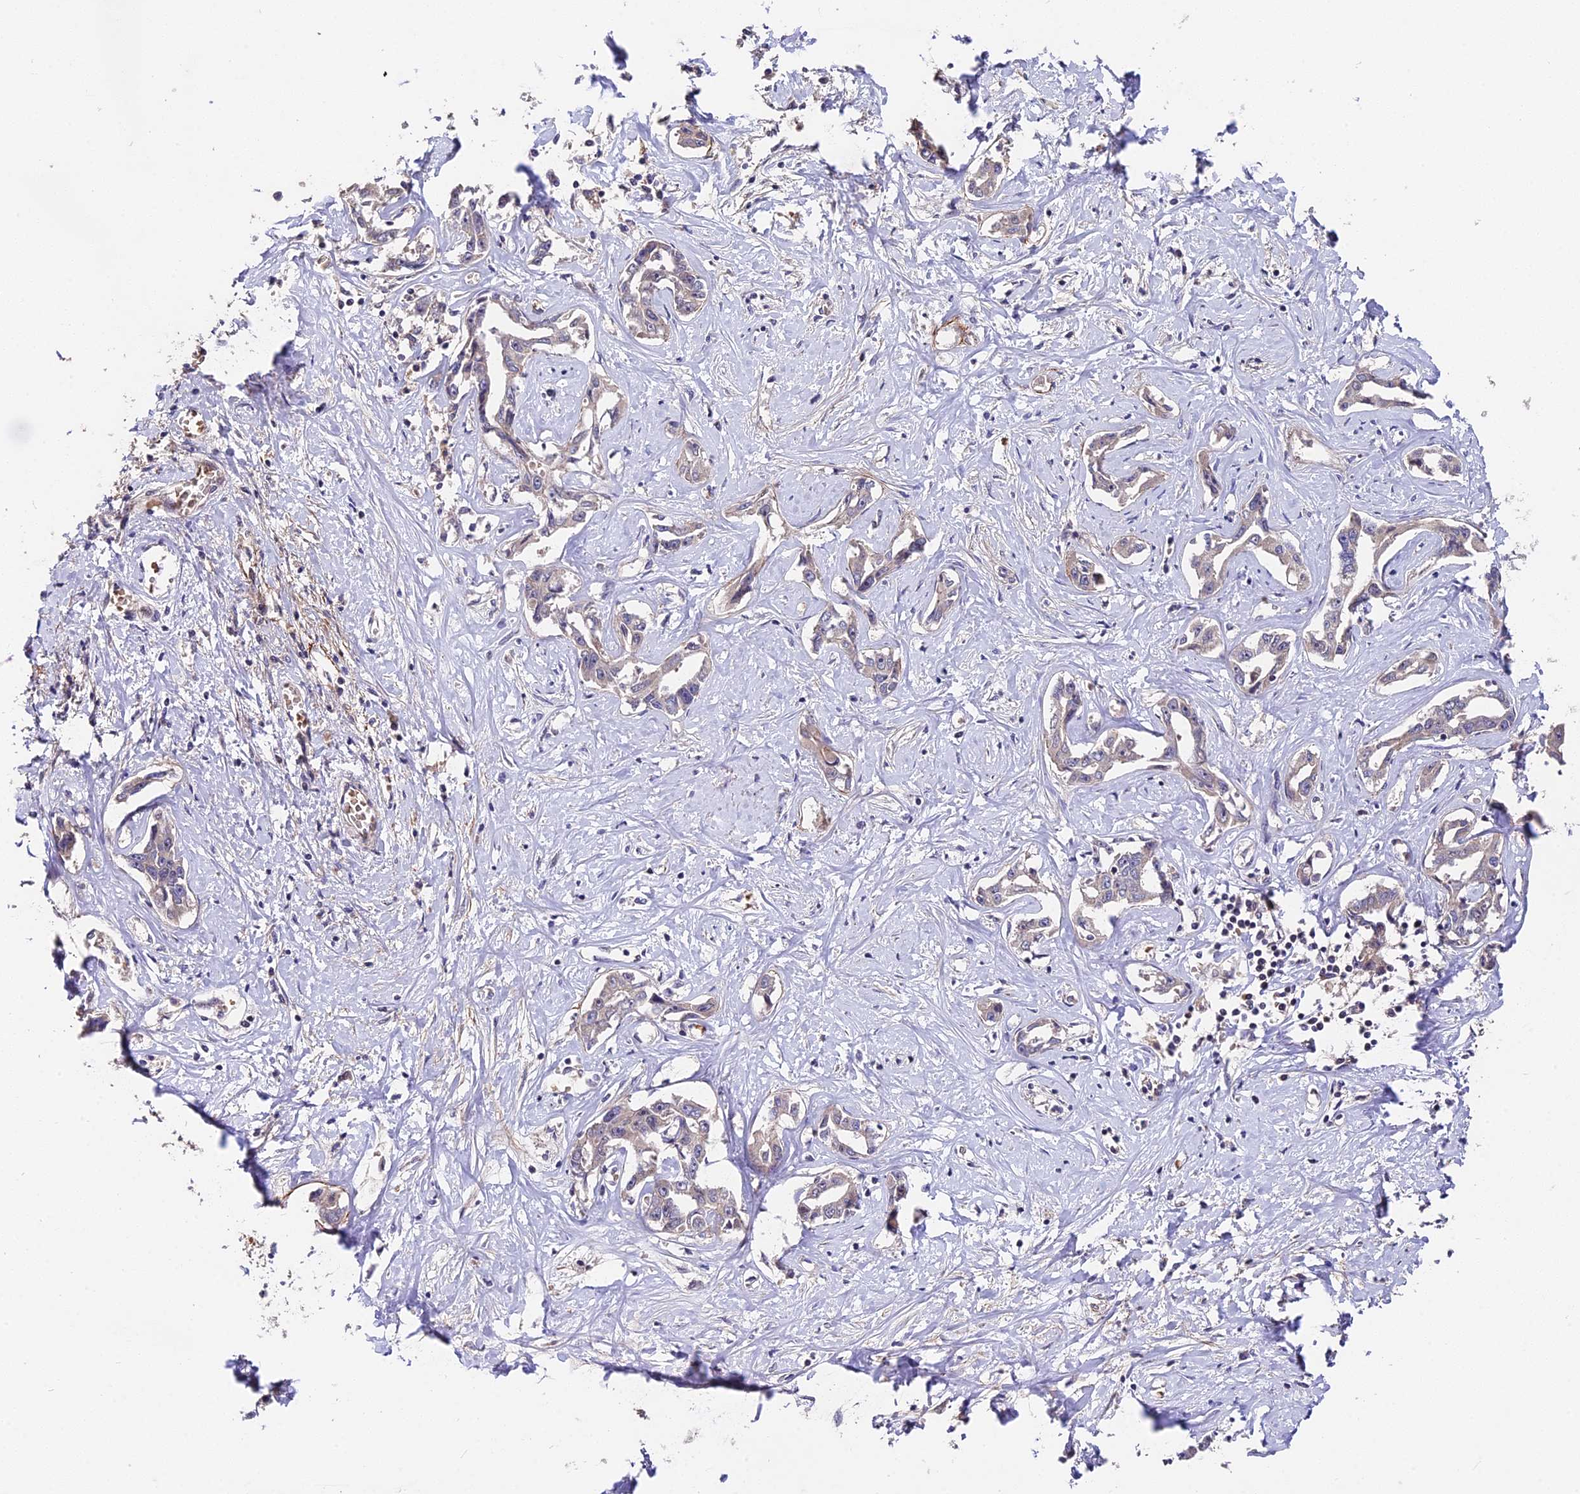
{"staining": {"intensity": "negative", "quantity": "none", "location": "none"}, "tissue": "liver cancer", "cell_type": "Tumor cells", "image_type": "cancer", "snomed": [{"axis": "morphology", "description": "Cholangiocarcinoma"}, {"axis": "topography", "description": "Liver"}], "caption": "The image reveals no significant staining in tumor cells of cholangiocarcinoma (liver).", "gene": "TRMT1", "patient": {"sex": "male", "age": 59}}